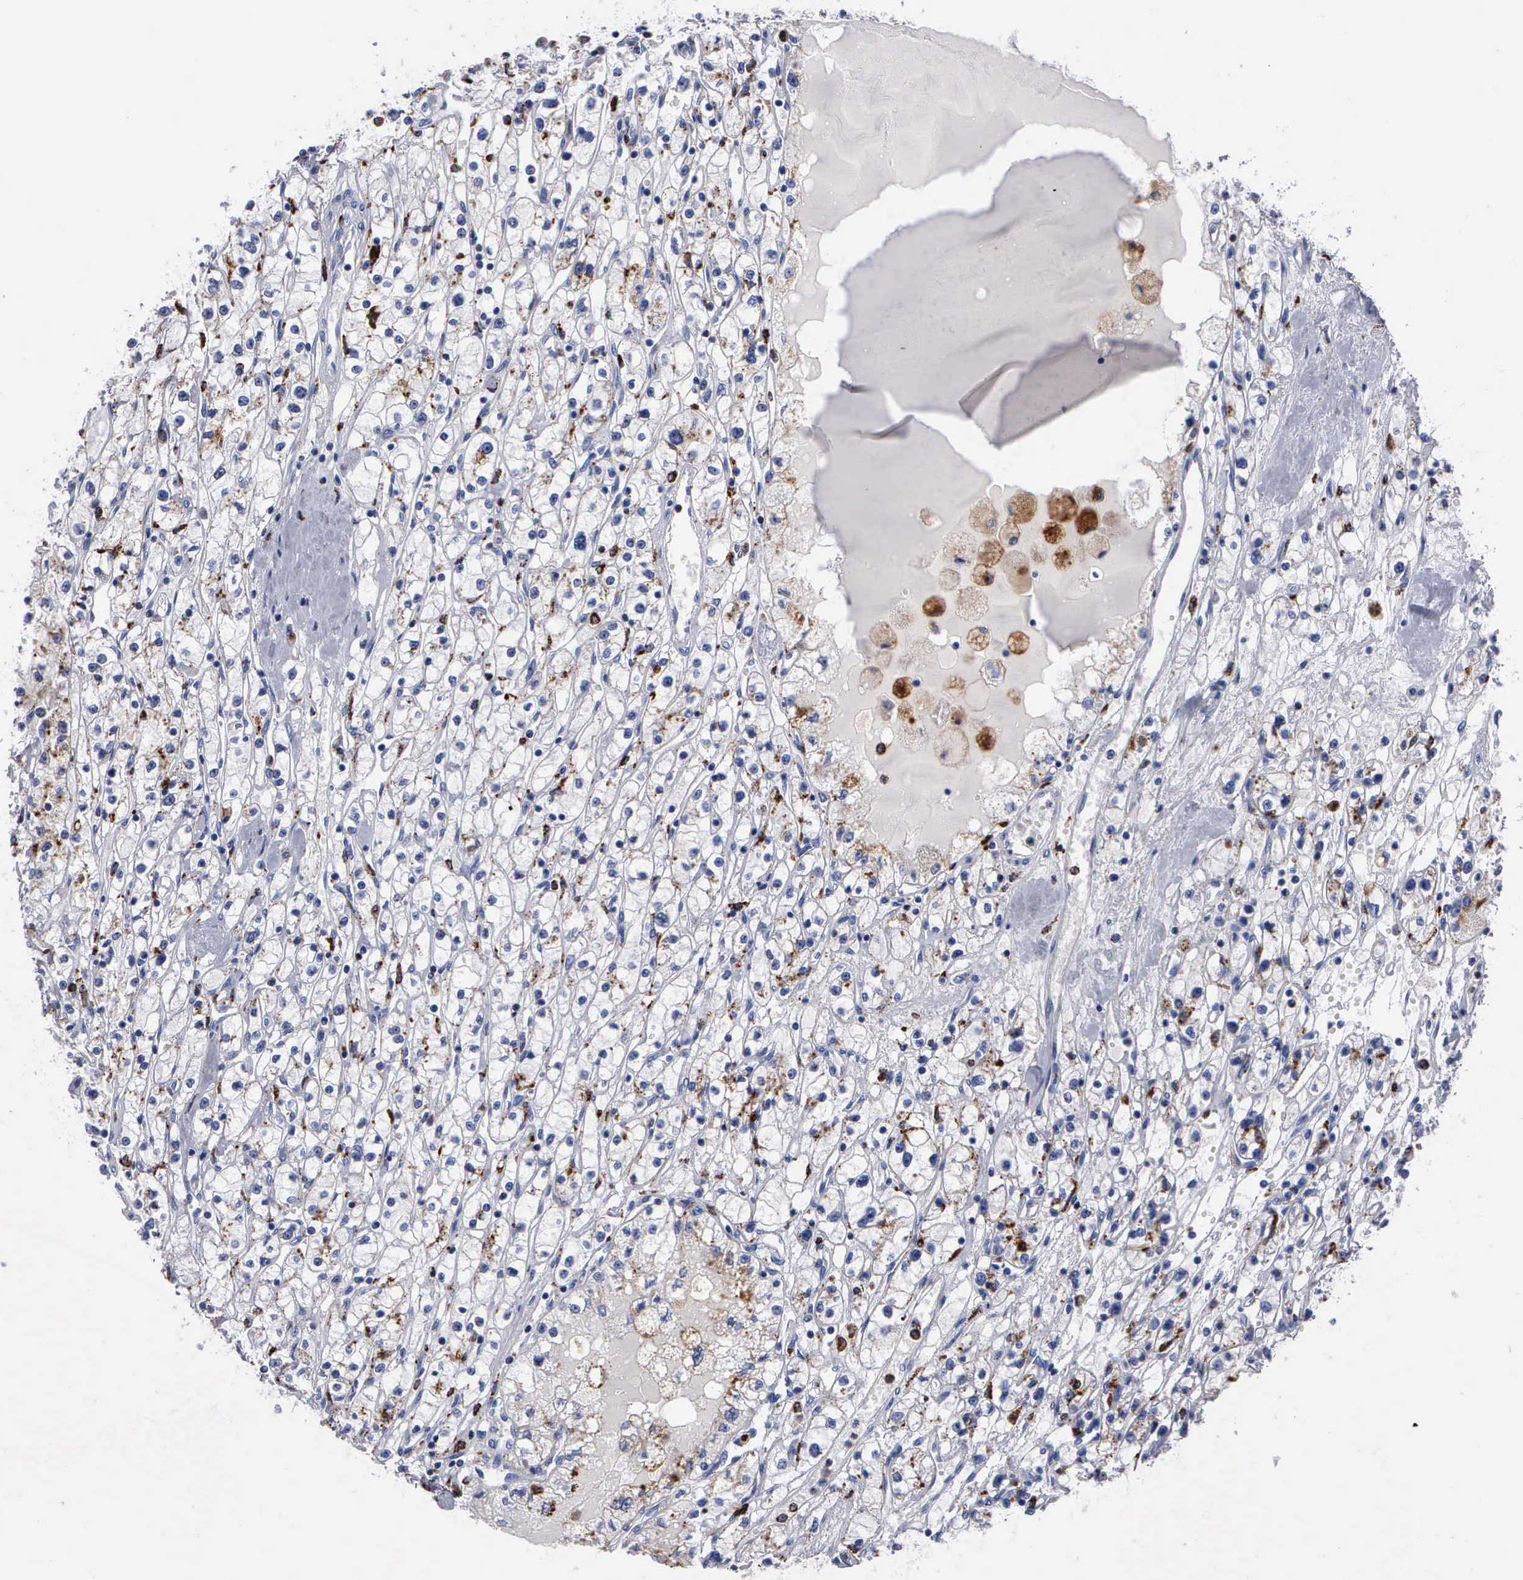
{"staining": {"intensity": "negative", "quantity": "none", "location": "none"}, "tissue": "renal cancer", "cell_type": "Tumor cells", "image_type": "cancer", "snomed": [{"axis": "morphology", "description": "Adenocarcinoma, NOS"}, {"axis": "topography", "description": "Kidney"}], "caption": "Protein analysis of renal cancer (adenocarcinoma) demonstrates no significant positivity in tumor cells.", "gene": "CTSH", "patient": {"sex": "male", "age": 56}}